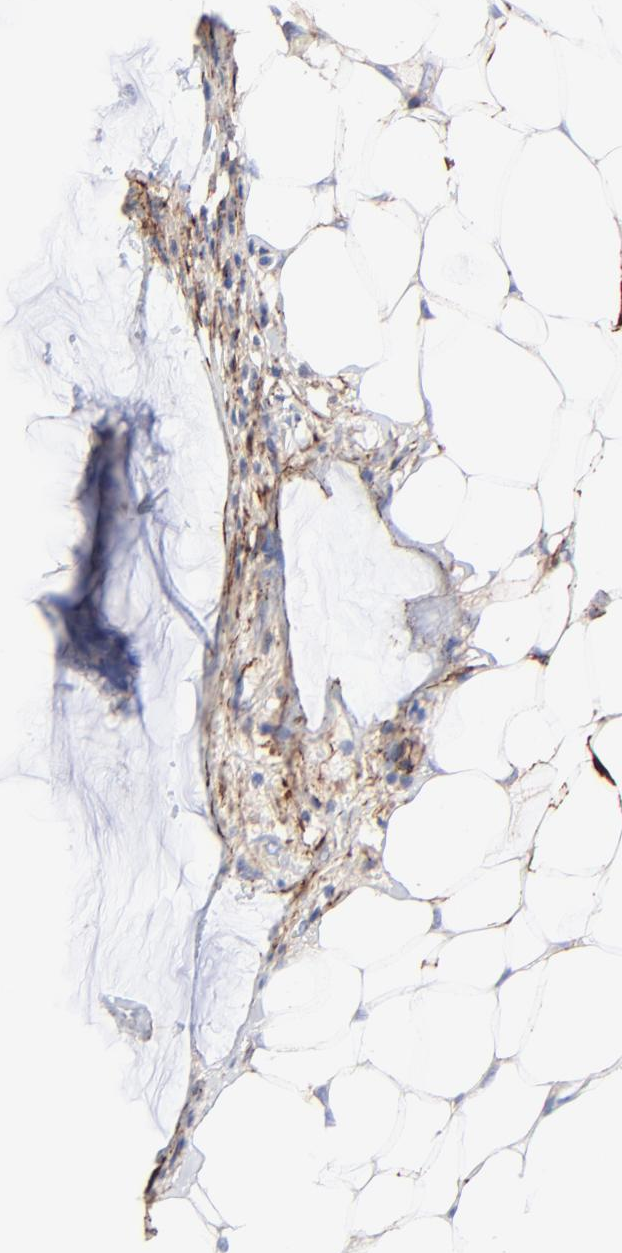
{"staining": {"intensity": "negative", "quantity": "none", "location": "none"}, "tissue": "breast cancer", "cell_type": "Tumor cells", "image_type": "cancer", "snomed": [{"axis": "morphology", "description": "Duct carcinoma"}, {"axis": "topography", "description": "Breast"}], "caption": "Infiltrating ductal carcinoma (breast) stained for a protein using immunohistochemistry (IHC) displays no positivity tumor cells.", "gene": "FBLN2", "patient": {"sex": "female", "age": 93}}